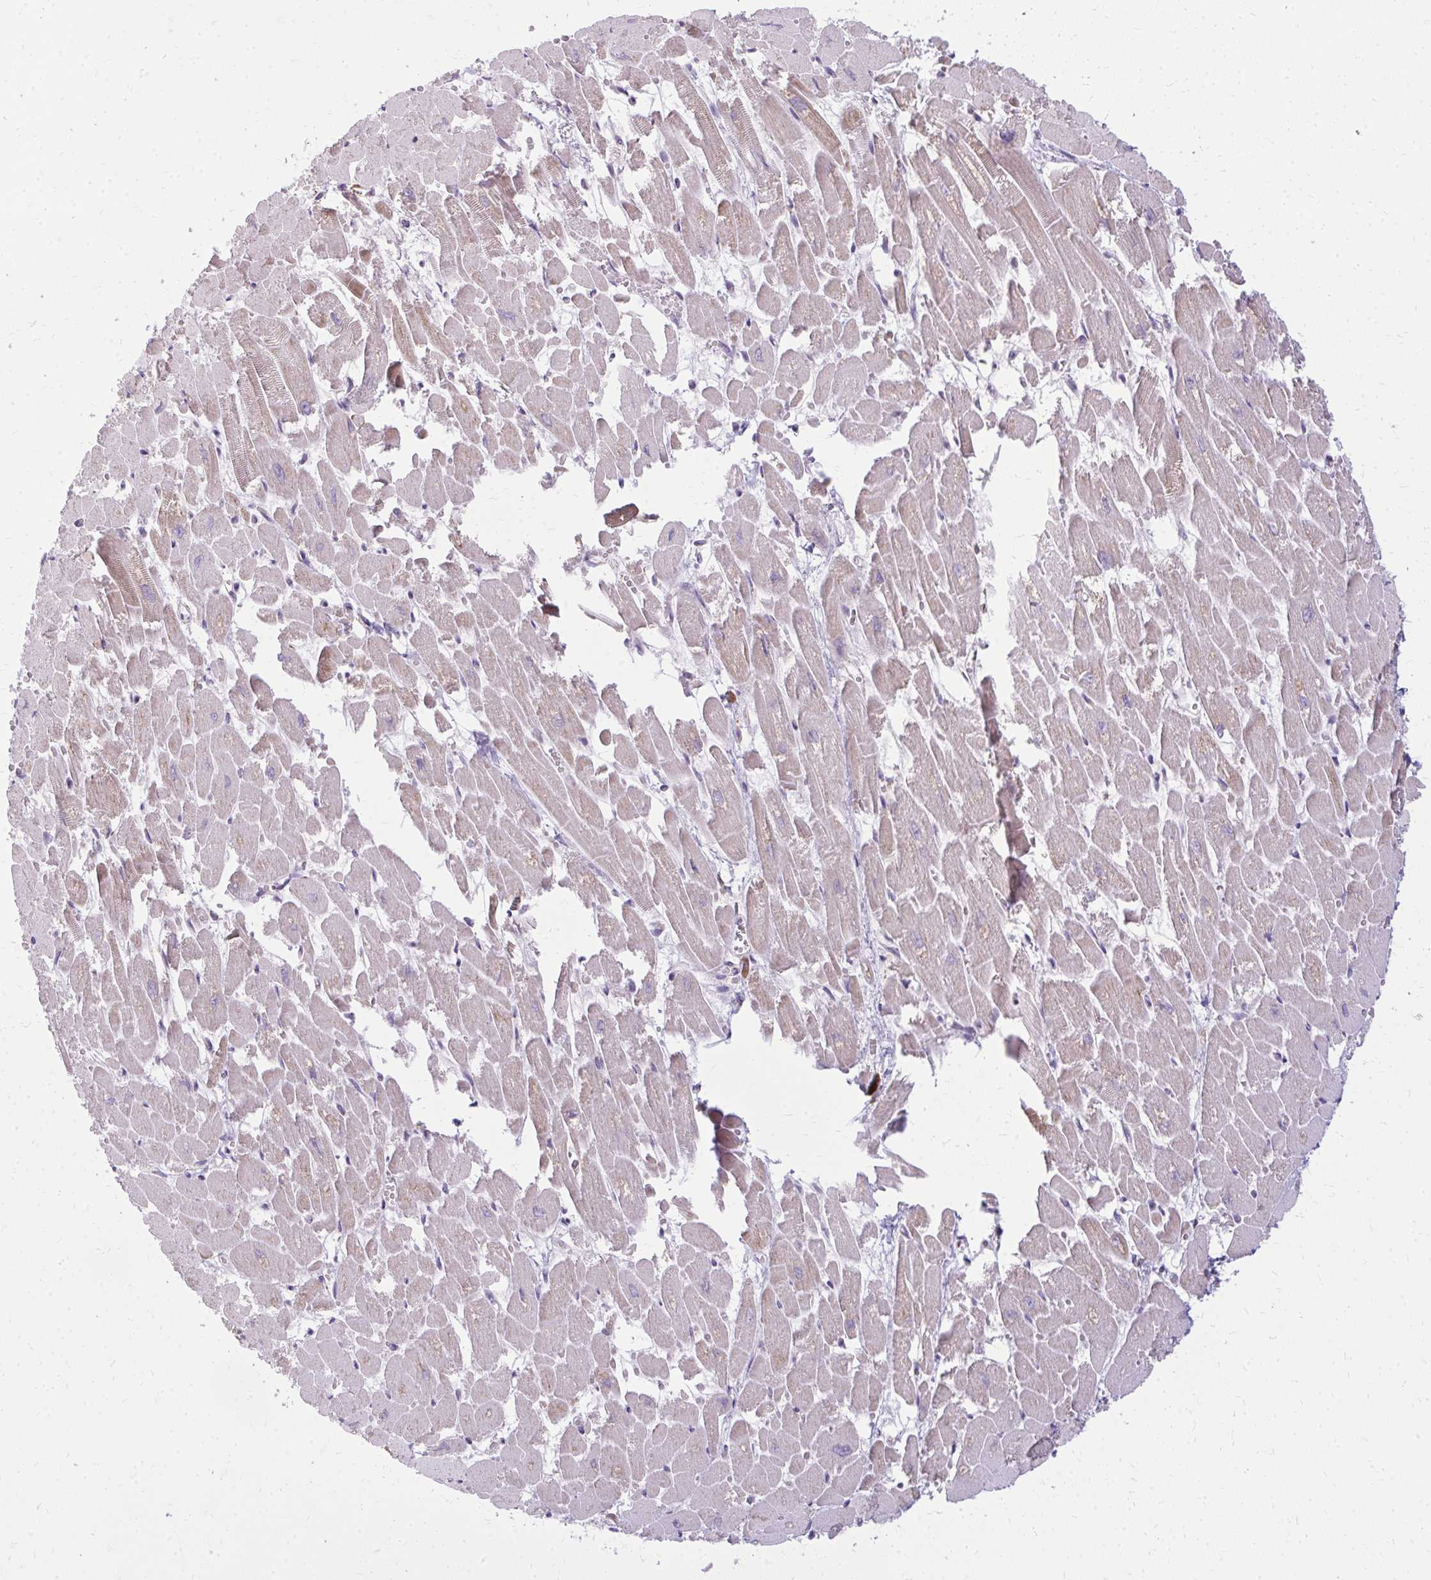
{"staining": {"intensity": "weak", "quantity": "<25%", "location": "cytoplasmic/membranous"}, "tissue": "heart muscle", "cell_type": "Cardiomyocytes", "image_type": "normal", "snomed": [{"axis": "morphology", "description": "Normal tissue, NOS"}, {"axis": "topography", "description": "Heart"}], "caption": "IHC image of normal heart muscle: human heart muscle stained with DAB shows no significant protein staining in cardiomyocytes.", "gene": "IFIT1", "patient": {"sex": "female", "age": 52}}